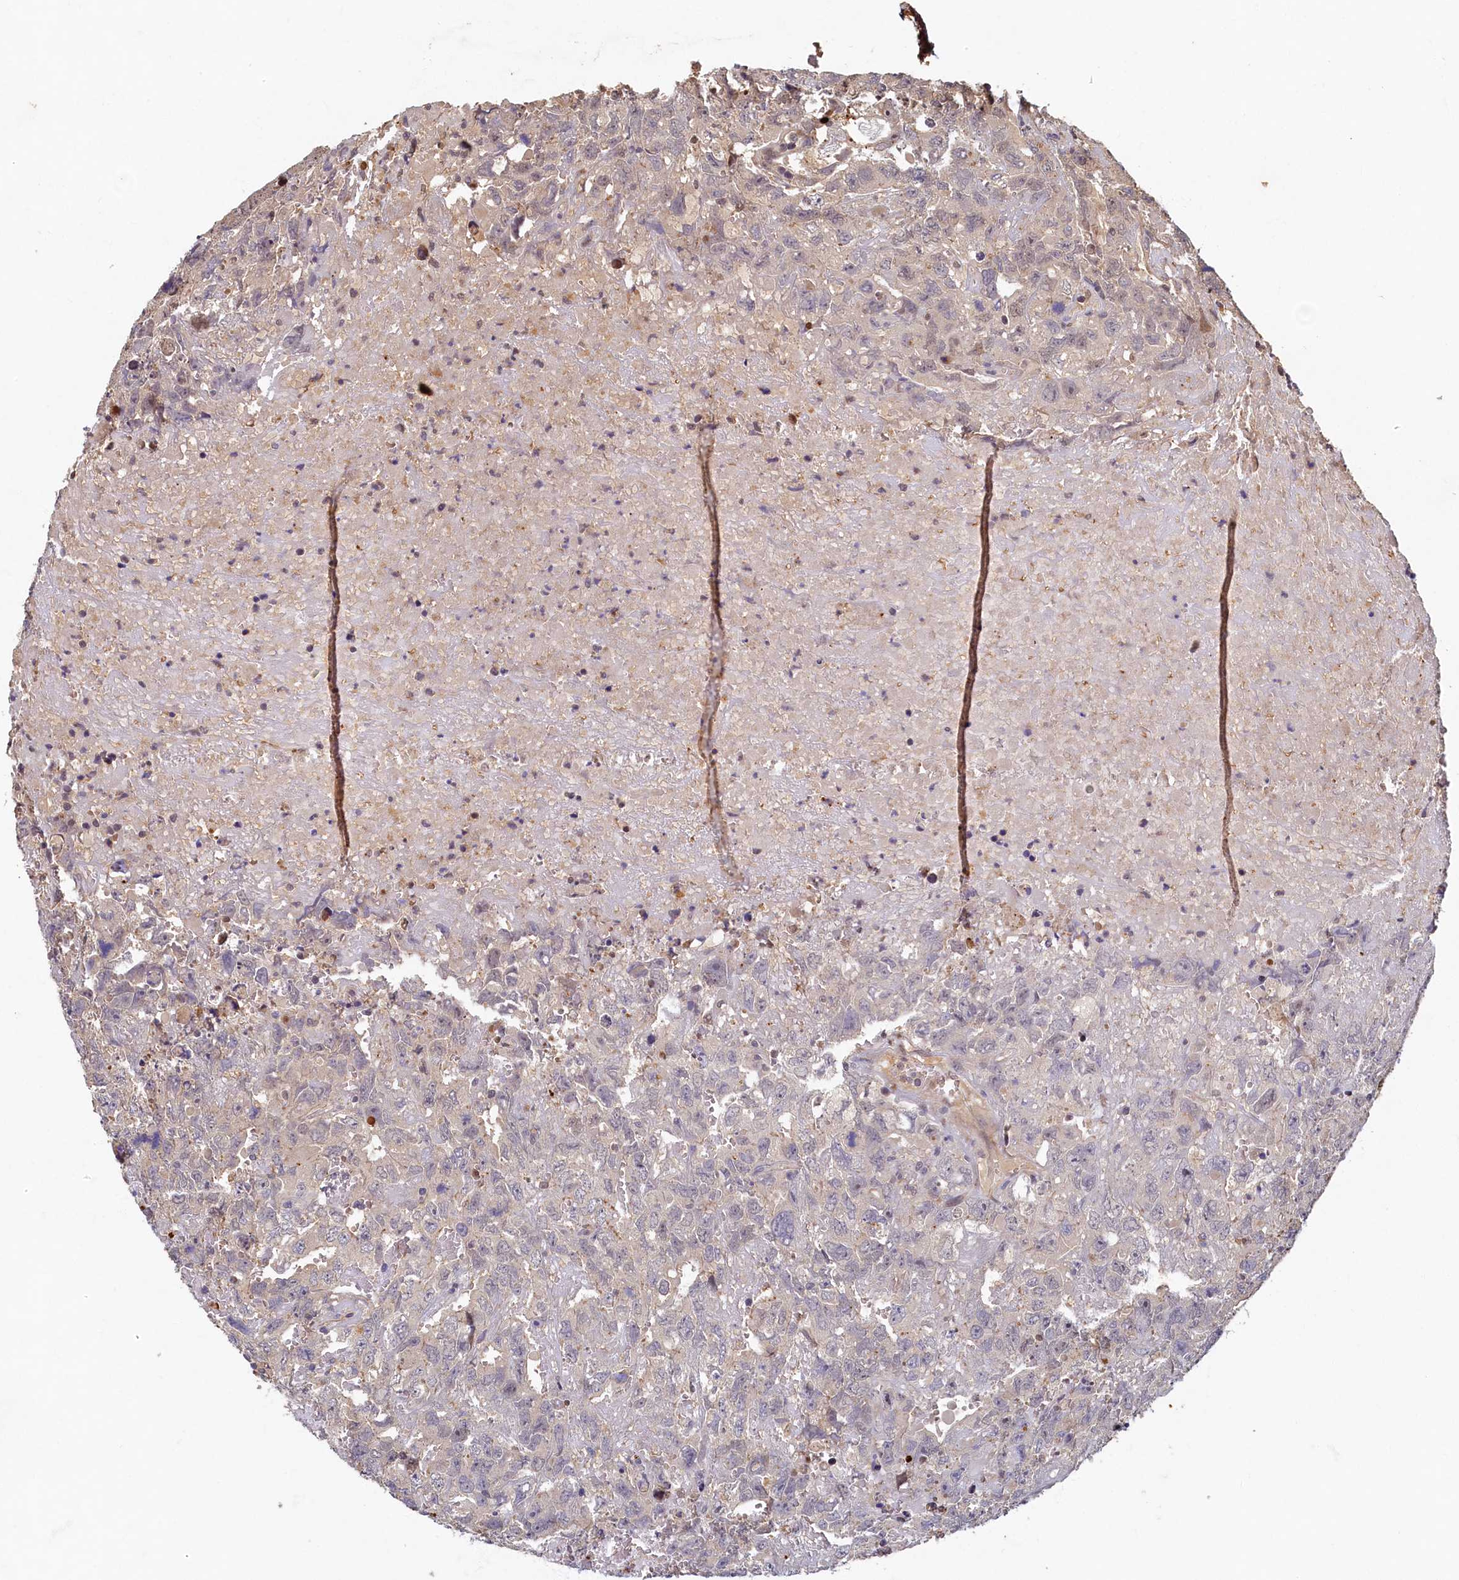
{"staining": {"intensity": "negative", "quantity": "none", "location": "none"}, "tissue": "testis cancer", "cell_type": "Tumor cells", "image_type": "cancer", "snomed": [{"axis": "morphology", "description": "Carcinoma, Embryonal, NOS"}, {"axis": "topography", "description": "Testis"}], "caption": "Immunohistochemical staining of human testis cancer displays no significant positivity in tumor cells.", "gene": "LCMT2", "patient": {"sex": "male", "age": 45}}